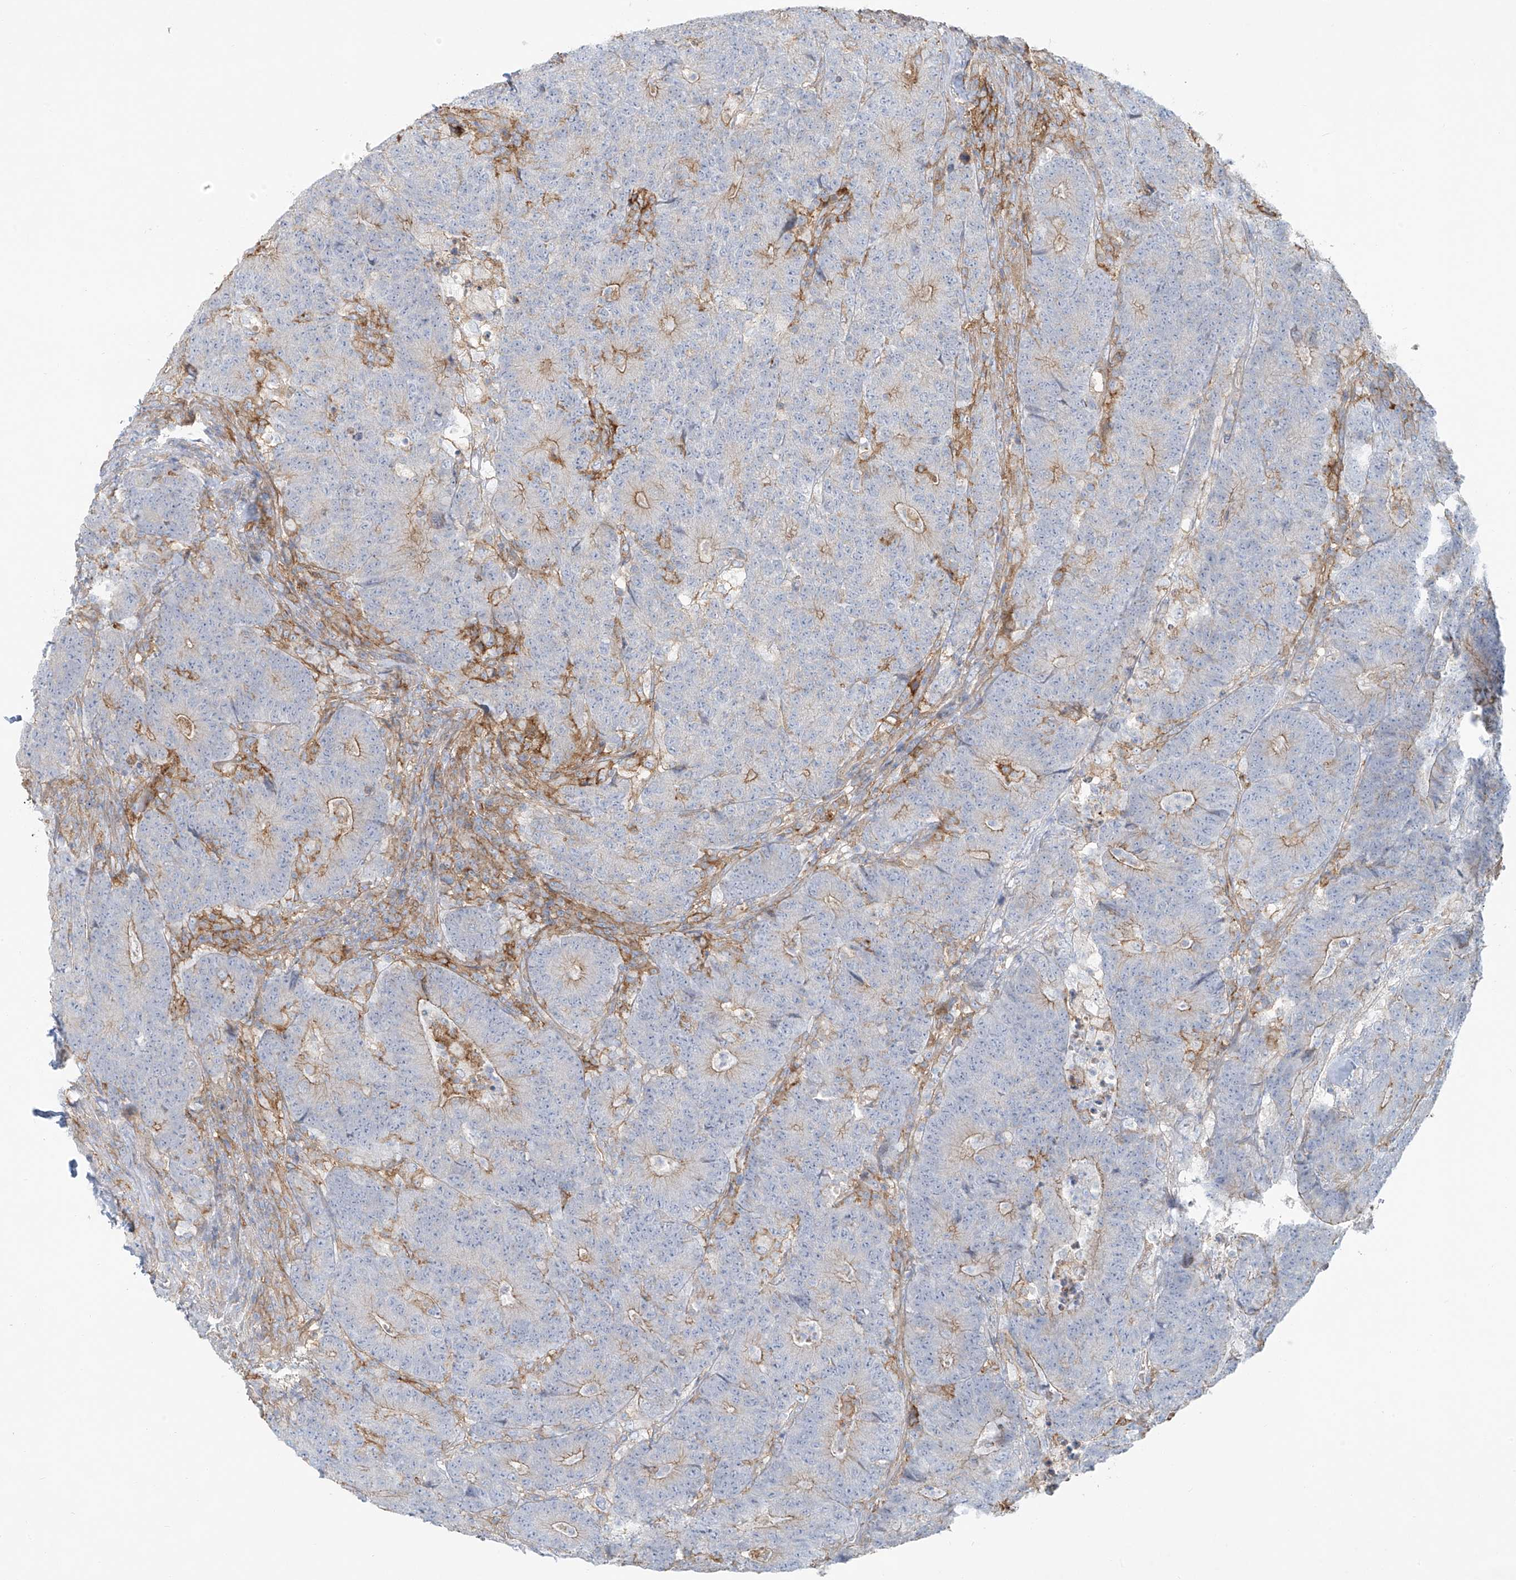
{"staining": {"intensity": "moderate", "quantity": "<25%", "location": "cytoplasmic/membranous"}, "tissue": "colorectal cancer", "cell_type": "Tumor cells", "image_type": "cancer", "snomed": [{"axis": "morphology", "description": "Normal tissue, NOS"}, {"axis": "morphology", "description": "Adenocarcinoma, NOS"}, {"axis": "topography", "description": "Colon"}], "caption": "Human colorectal cancer (adenocarcinoma) stained for a protein (brown) demonstrates moderate cytoplasmic/membranous positive expression in about <25% of tumor cells.", "gene": "VAMP5", "patient": {"sex": "female", "age": 75}}